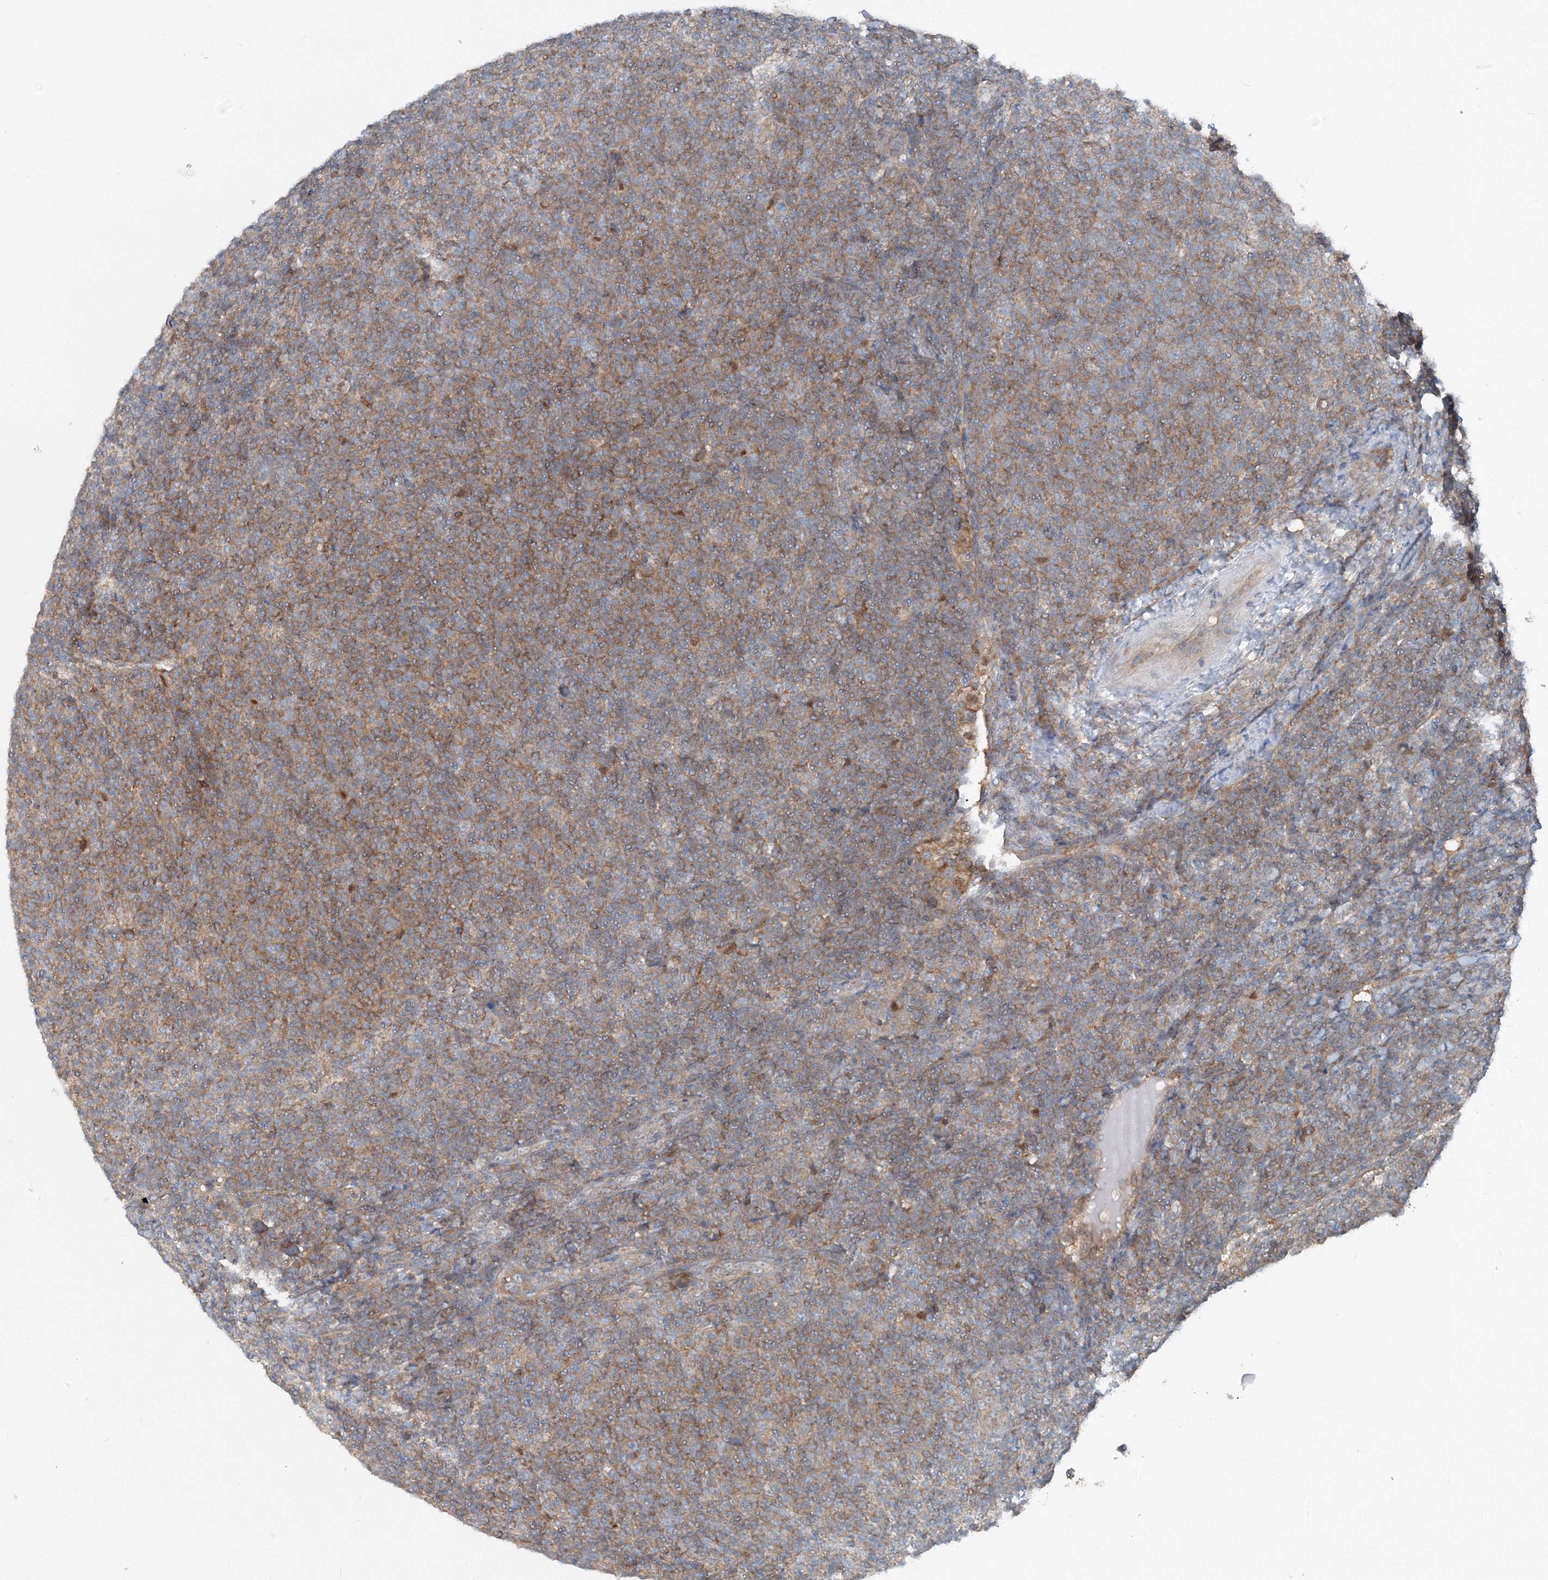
{"staining": {"intensity": "moderate", "quantity": ">75%", "location": "cytoplasmic/membranous"}, "tissue": "lymphoma", "cell_type": "Tumor cells", "image_type": "cancer", "snomed": [{"axis": "morphology", "description": "Malignant lymphoma, non-Hodgkin's type, Low grade"}, {"axis": "topography", "description": "Lymph node"}], "caption": "A histopathology image of human lymphoma stained for a protein demonstrates moderate cytoplasmic/membranous brown staining in tumor cells. Using DAB (3,3'-diaminobenzidine) (brown) and hematoxylin (blue) stains, captured at high magnification using brightfield microscopy.", "gene": "TPRKB", "patient": {"sex": "male", "age": 66}}